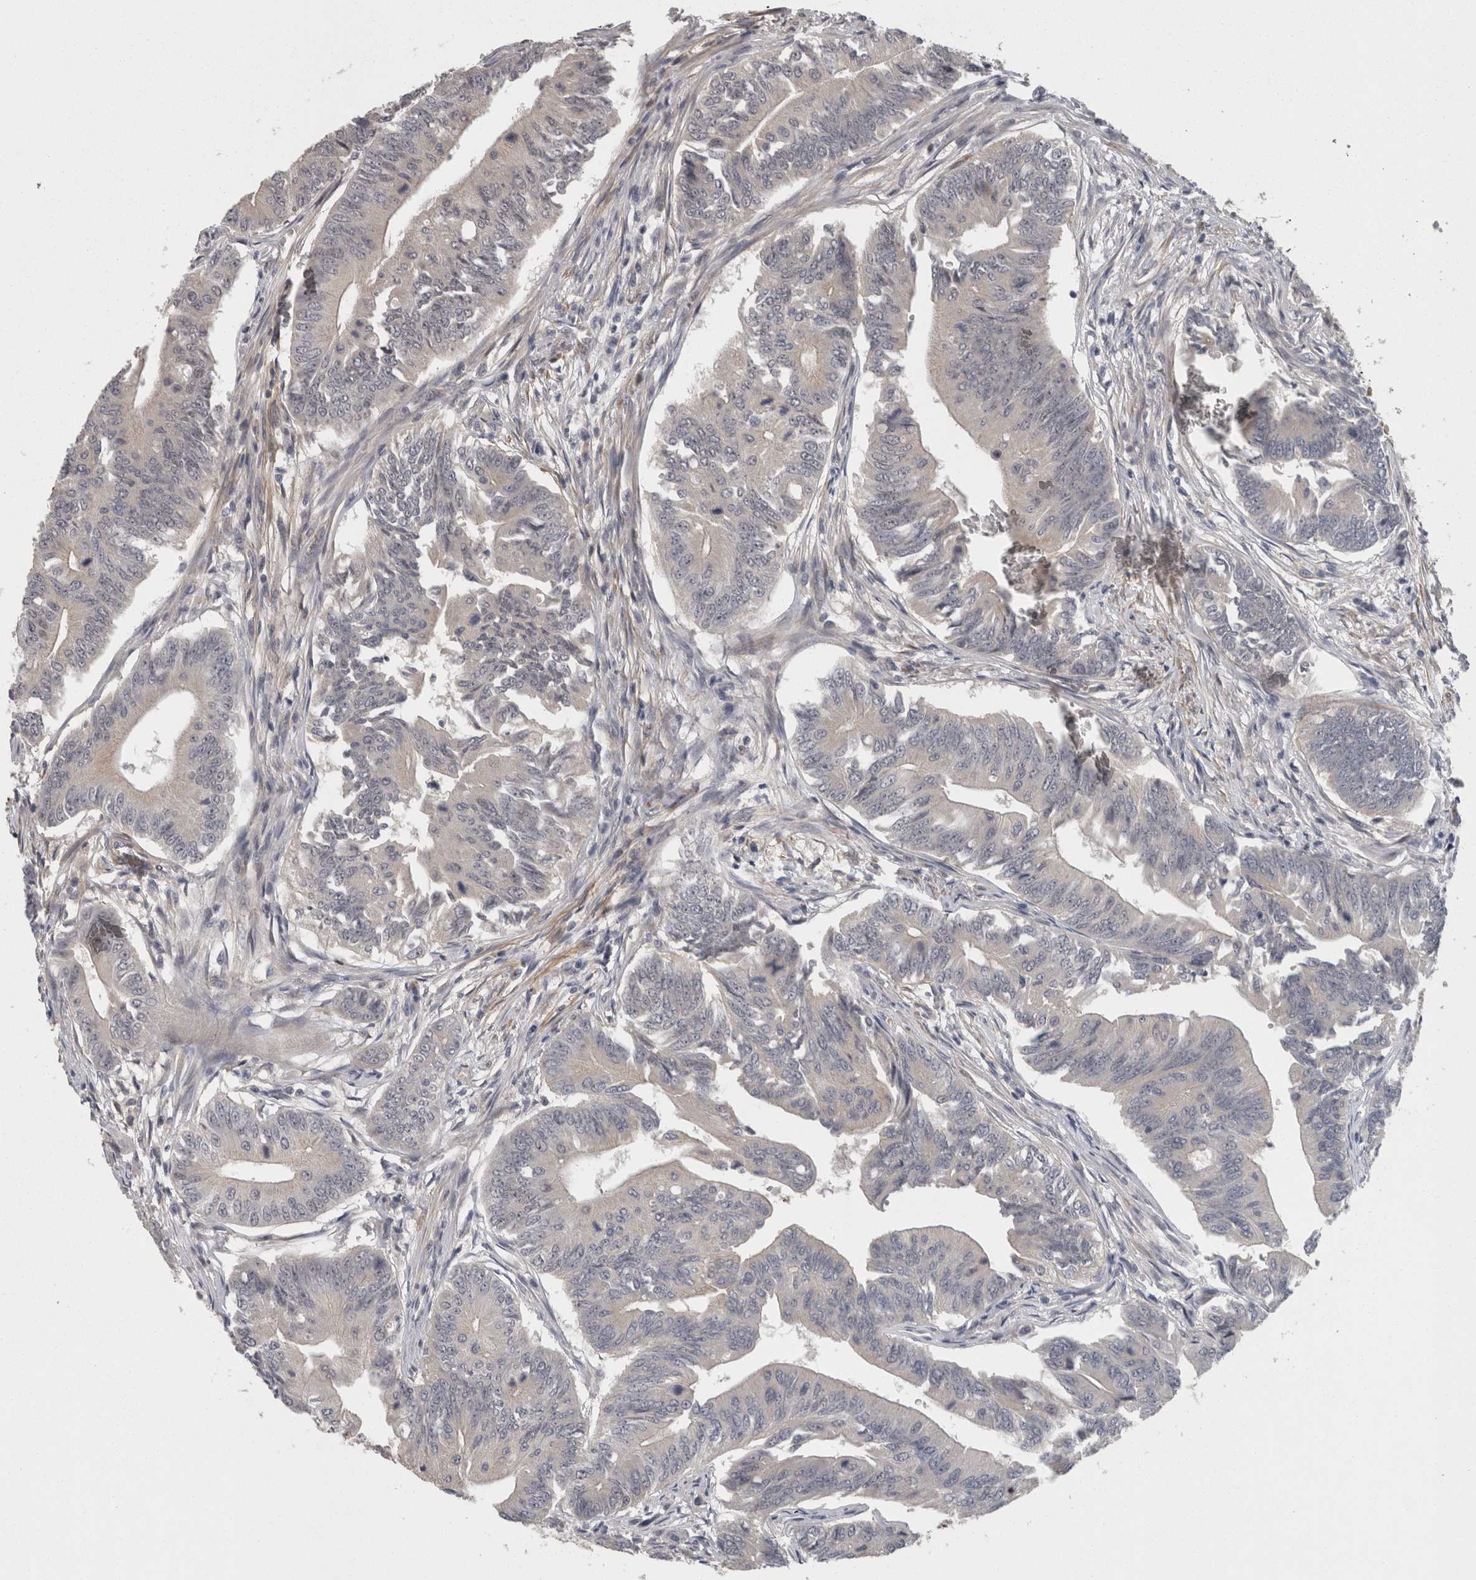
{"staining": {"intensity": "negative", "quantity": "none", "location": "none"}, "tissue": "colorectal cancer", "cell_type": "Tumor cells", "image_type": "cancer", "snomed": [{"axis": "morphology", "description": "Adenoma, NOS"}, {"axis": "morphology", "description": "Adenocarcinoma, NOS"}, {"axis": "topography", "description": "Colon"}], "caption": "High power microscopy photomicrograph of an immunohistochemistry (IHC) photomicrograph of colorectal cancer (adenocarcinoma), revealing no significant positivity in tumor cells.", "gene": "RMDN1", "patient": {"sex": "male", "age": 79}}